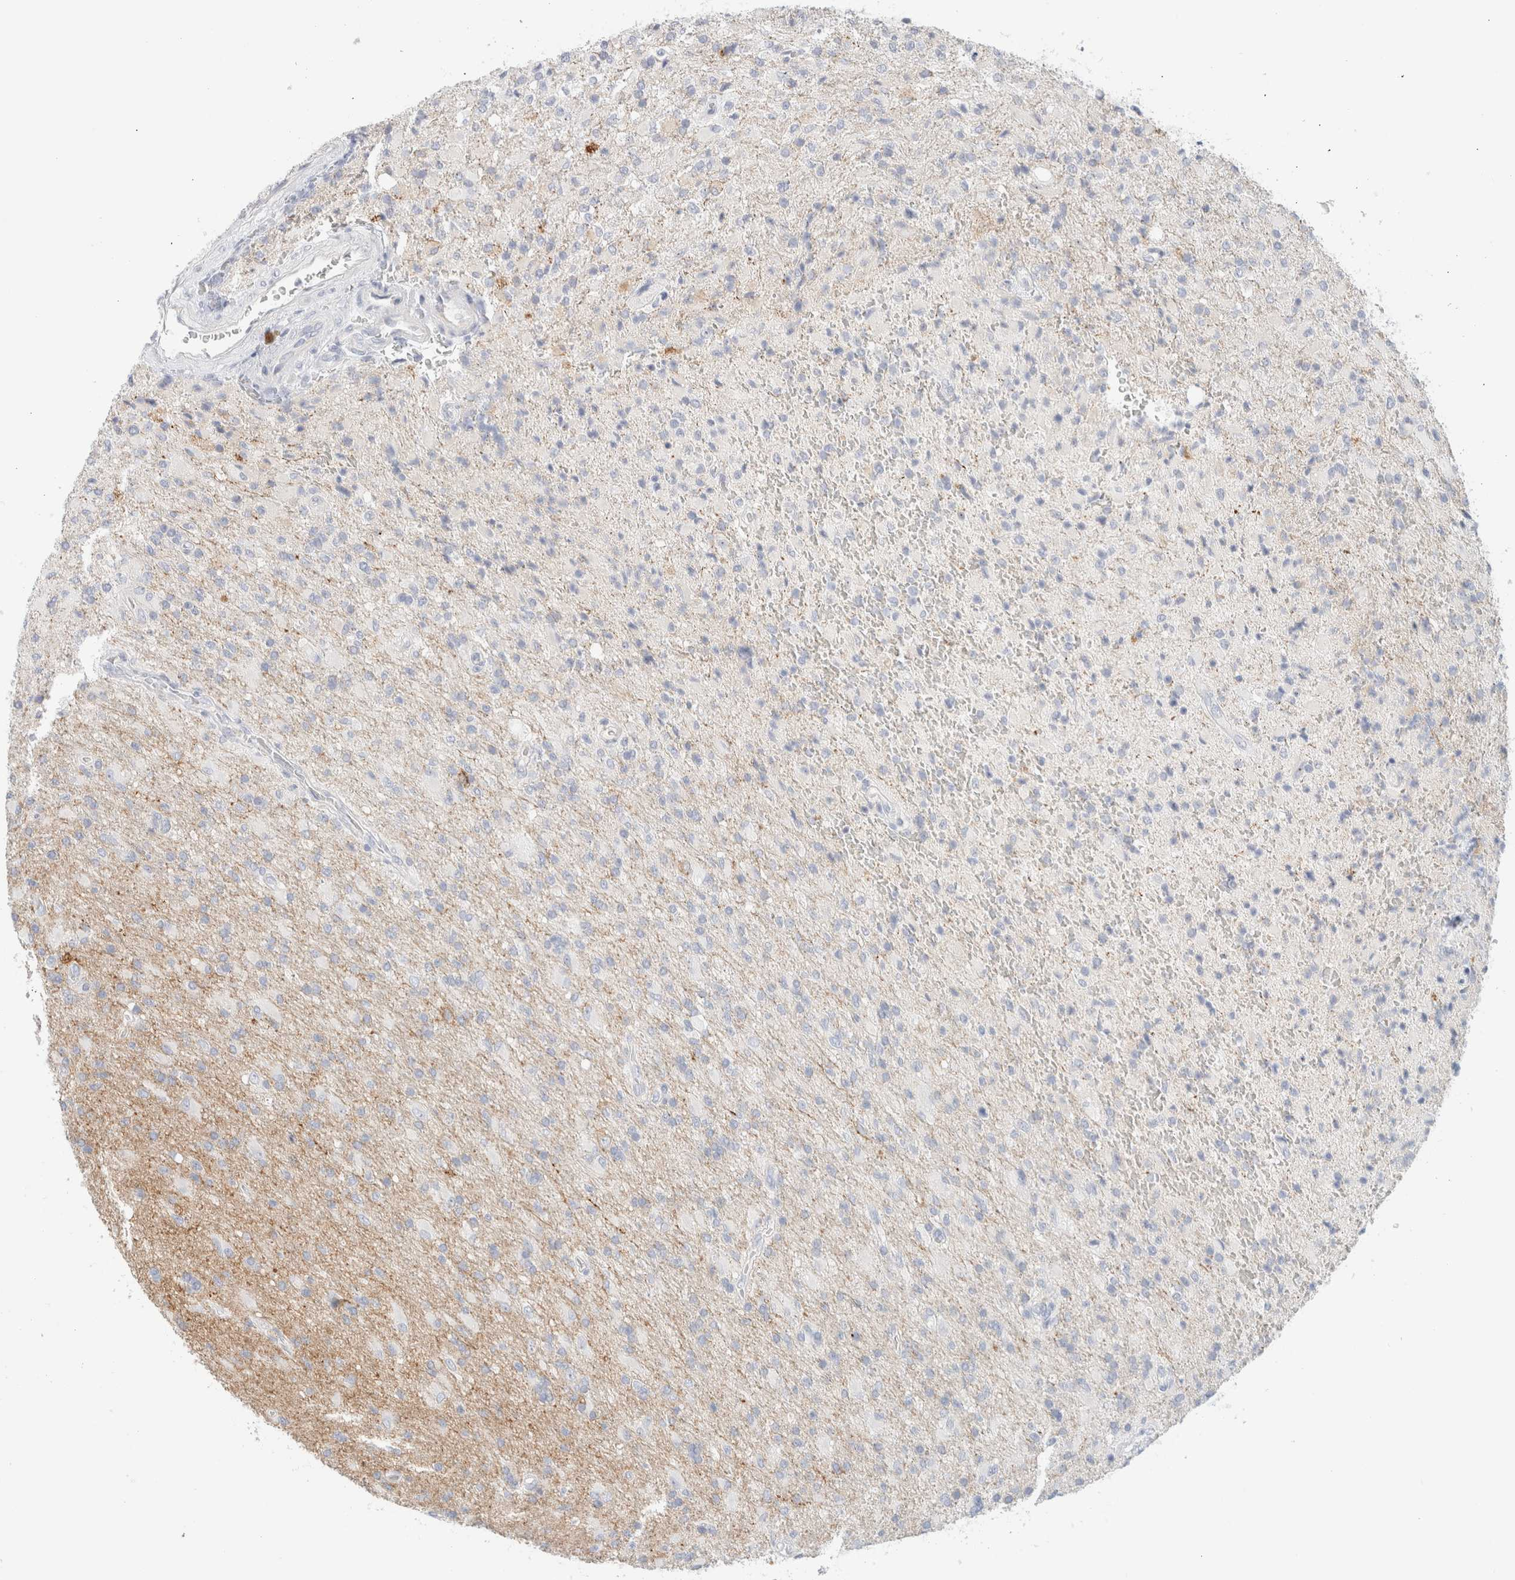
{"staining": {"intensity": "negative", "quantity": "none", "location": "none"}, "tissue": "glioma", "cell_type": "Tumor cells", "image_type": "cancer", "snomed": [{"axis": "morphology", "description": "Glioma, malignant, High grade"}, {"axis": "topography", "description": "Brain"}], "caption": "Tumor cells are negative for brown protein staining in glioma.", "gene": "HEXD", "patient": {"sex": "male", "age": 71}}